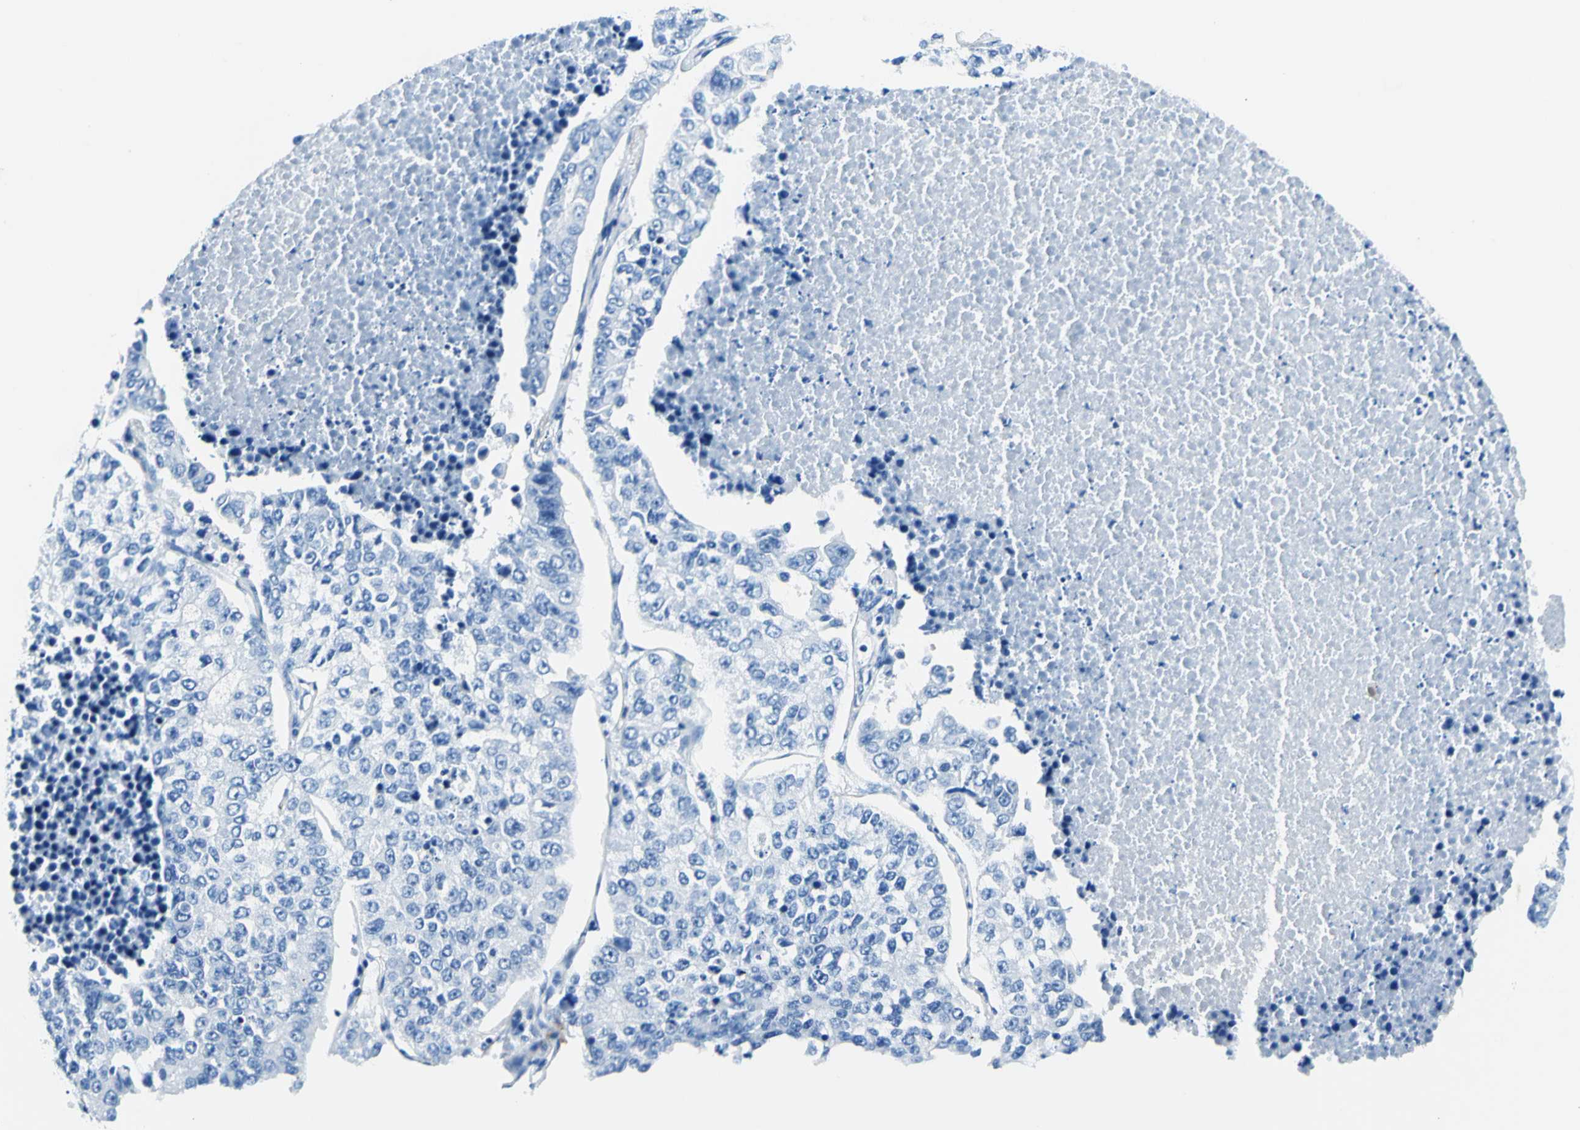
{"staining": {"intensity": "negative", "quantity": "none", "location": "none"}, "tissue": "lung cancer", "cell_type": "Tumor cells", "image_type": "cancer", "snomed": [{"axis": "morphology", "description": "Adenocarcinoma, NOS"}, {"axis": "topography", "description": "Lung"}], "caption": "This is an immunohistochemistry image of human lung cancer. There is no staining in tumor cells.", "gene": "MYH2", "patient": {"sex": "male", "age": 49}}